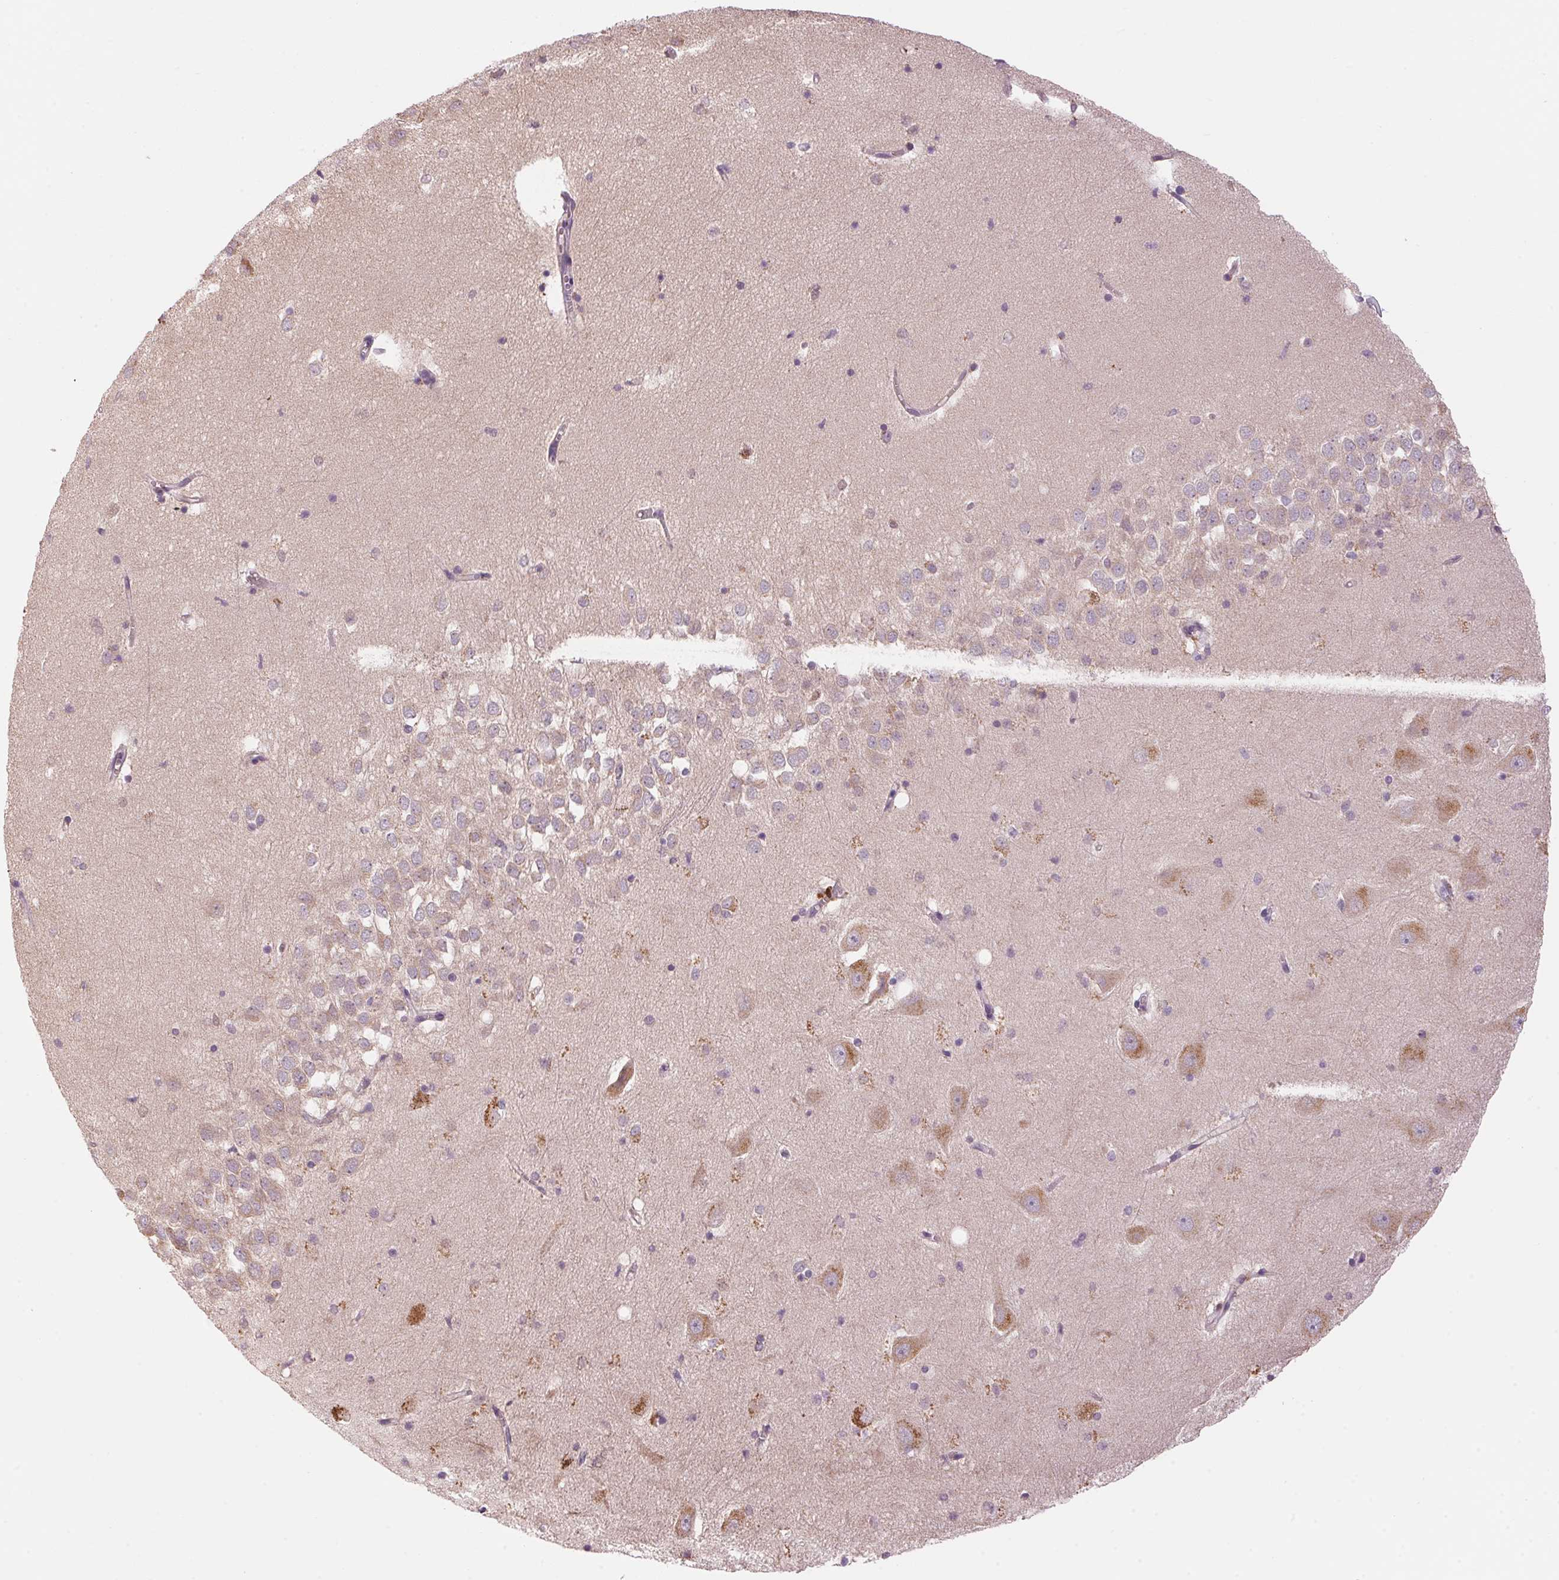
{"staining": {"intensity": "negative", "quantity": "none", "location": "none"}, "tissue": "hippocampus", "cell_type": "Glial cells", "image_type": "normal", "snomed": [{"axis": "morphology", "description": "Normal tissue, NOS"}, {"axis": "topography", "description": "Hippocampus"}], "caption": "Immunohistochemical staining of normal human hippocampus reveals no significant expression in glial cells.", "gene": "ADH5", "patient": {"sex": "male", "age": 58}}